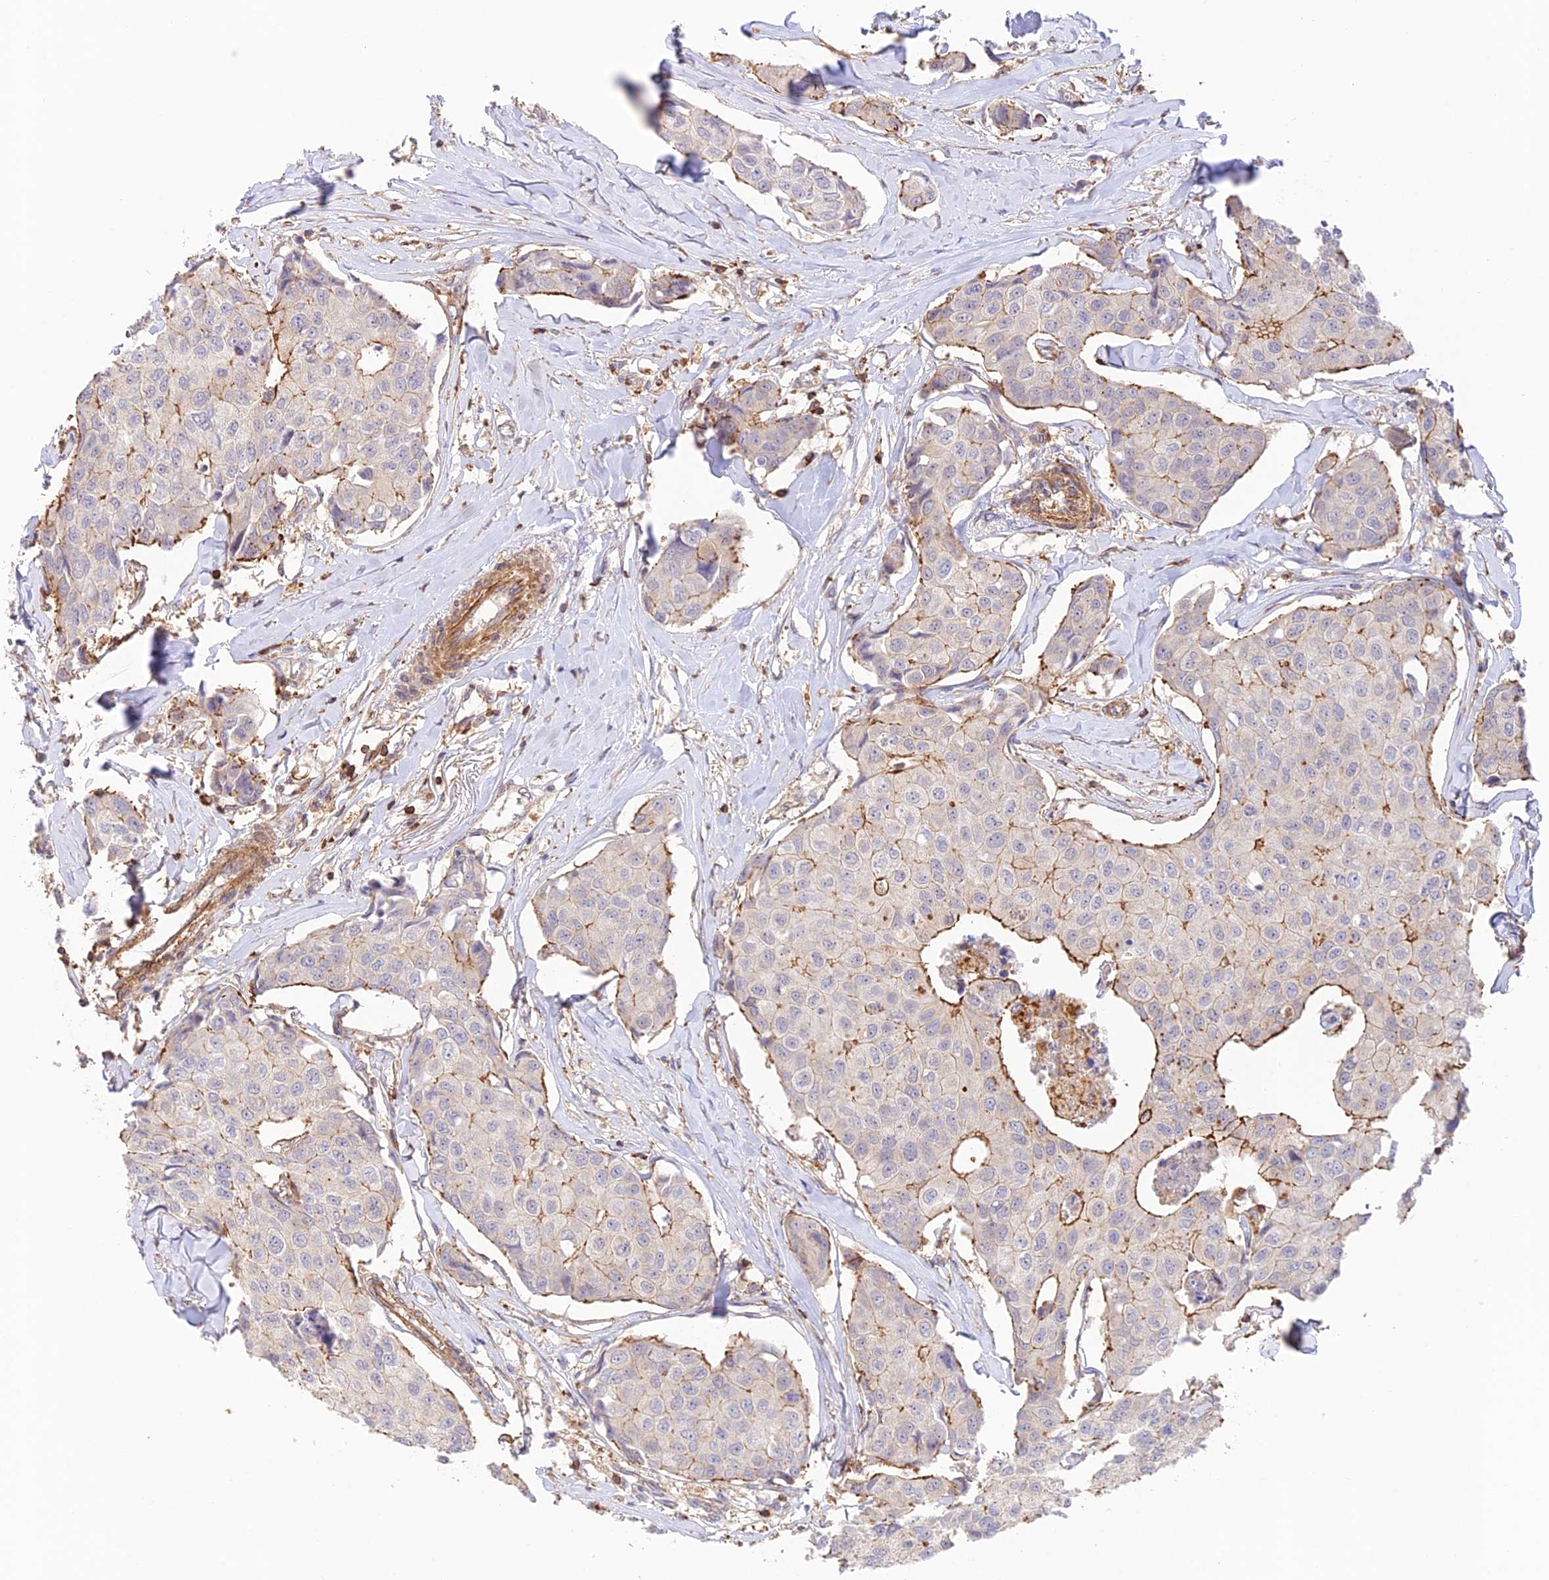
{"staining": {"intensity": "moderate", "quantity": "<25%", "location": "cytoplasmic/membranous"}, "tissue": "breast cancer", "cell_type": "Tumor cells", "image_type": "cancer", "snomed": [{"axis": "morphology", "description": "Duct carcinoma"}, {"axis": "topography", "description": "Breast"}], "caption": "This is an image of immunohistochemistry (IHC) staining of breast cancer (invasive ductal carcinoma), which shows moderate expression in the cytoplasmic/membranous of tumor cells.", "gene": "DENND1C", "patient": {"sex": "female", "age": 80}}